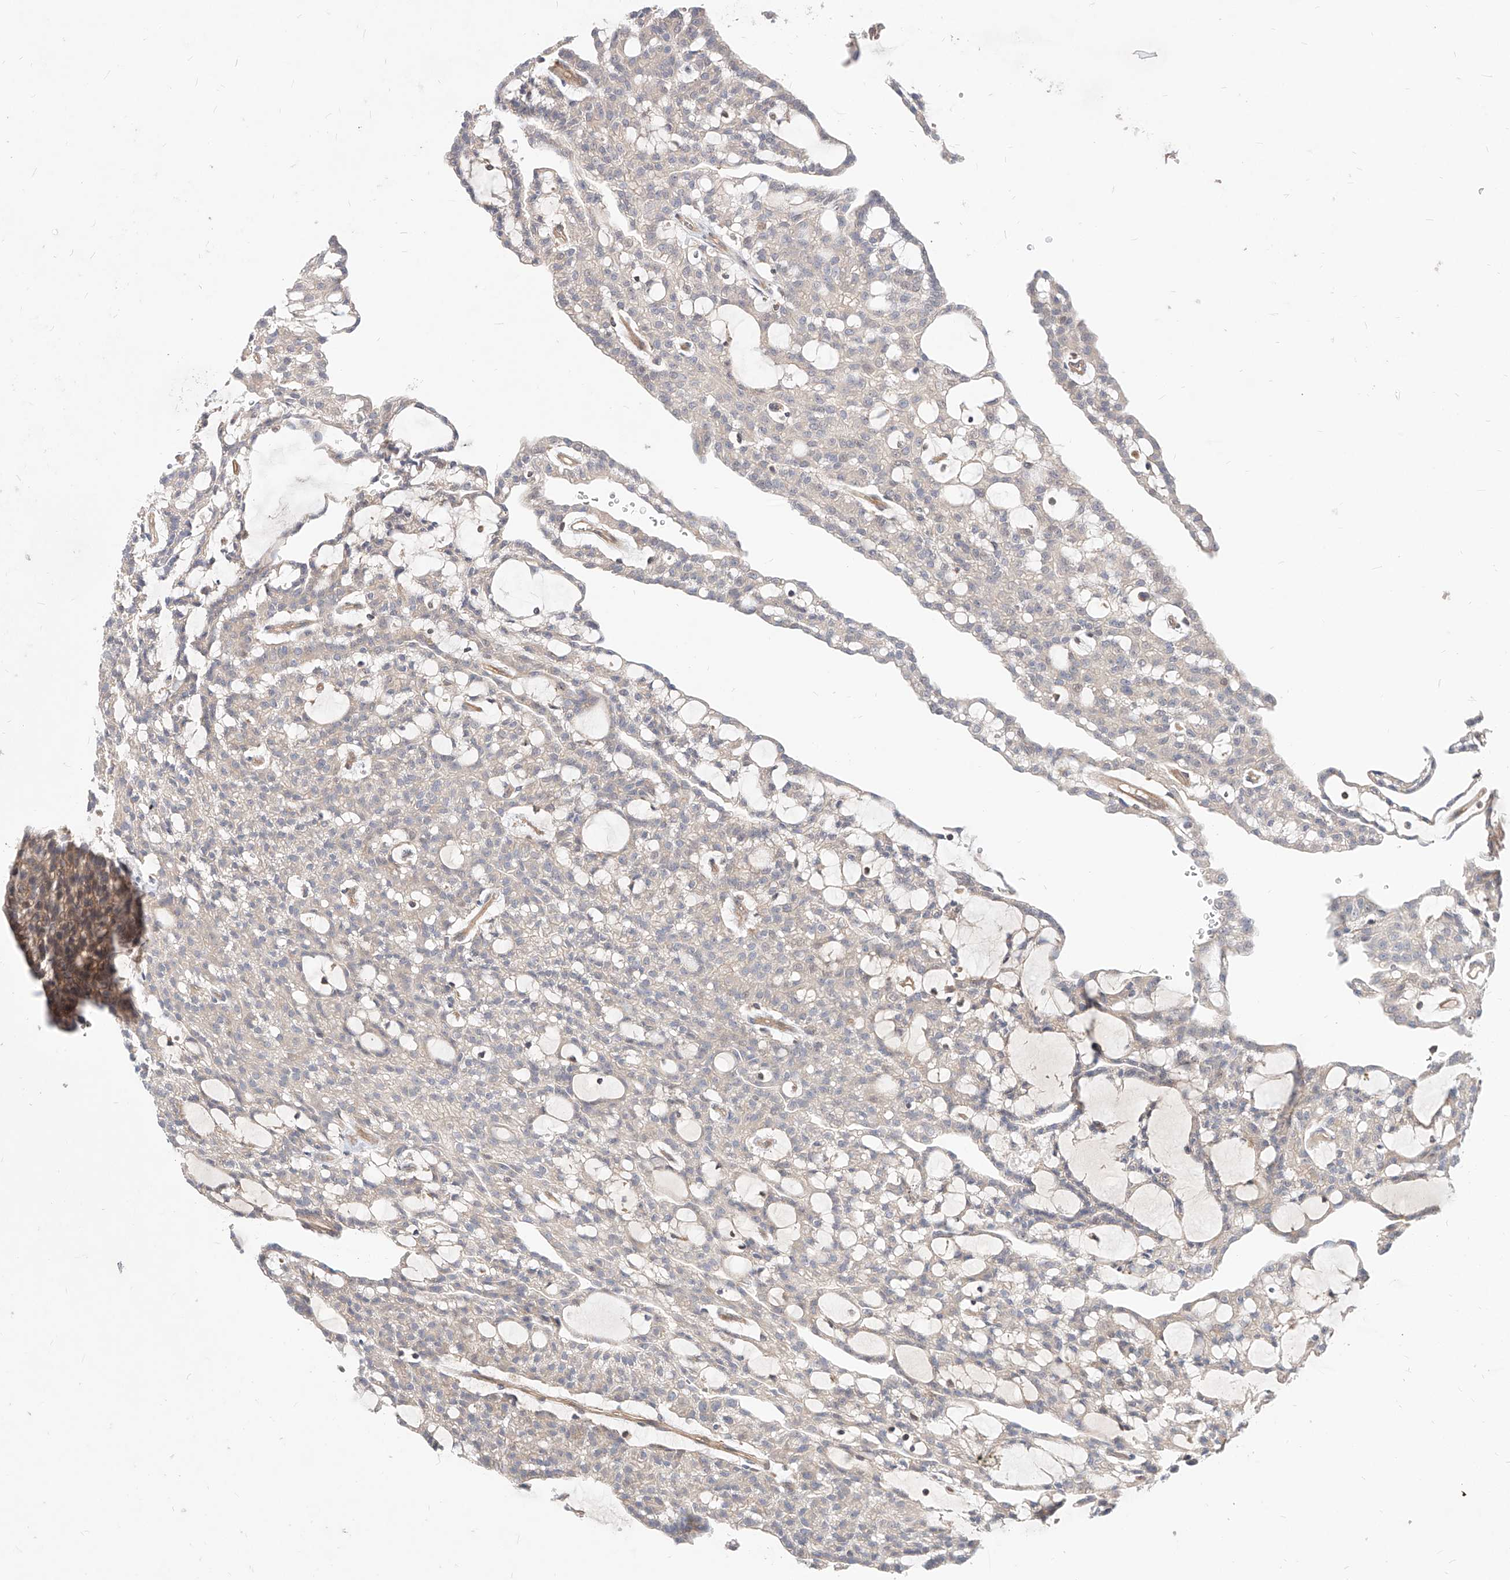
{"staining": {"intensity": "negative", "quantity": "none", "location": "none"}, "tissue": "renal cancer", "cell_type": "Tumor cells", "image_type": "cancer", "snomed": [{"axis": "morphology", "description": "Adenocarcinoma, NOS"}, {"axis": "topography", "description": "Kidney"}], "caption": "Tumor cells show no significant protein expression in renal cancer.", "gene": "TSNAX", "patient": {"sex": "male", "age": 63}}